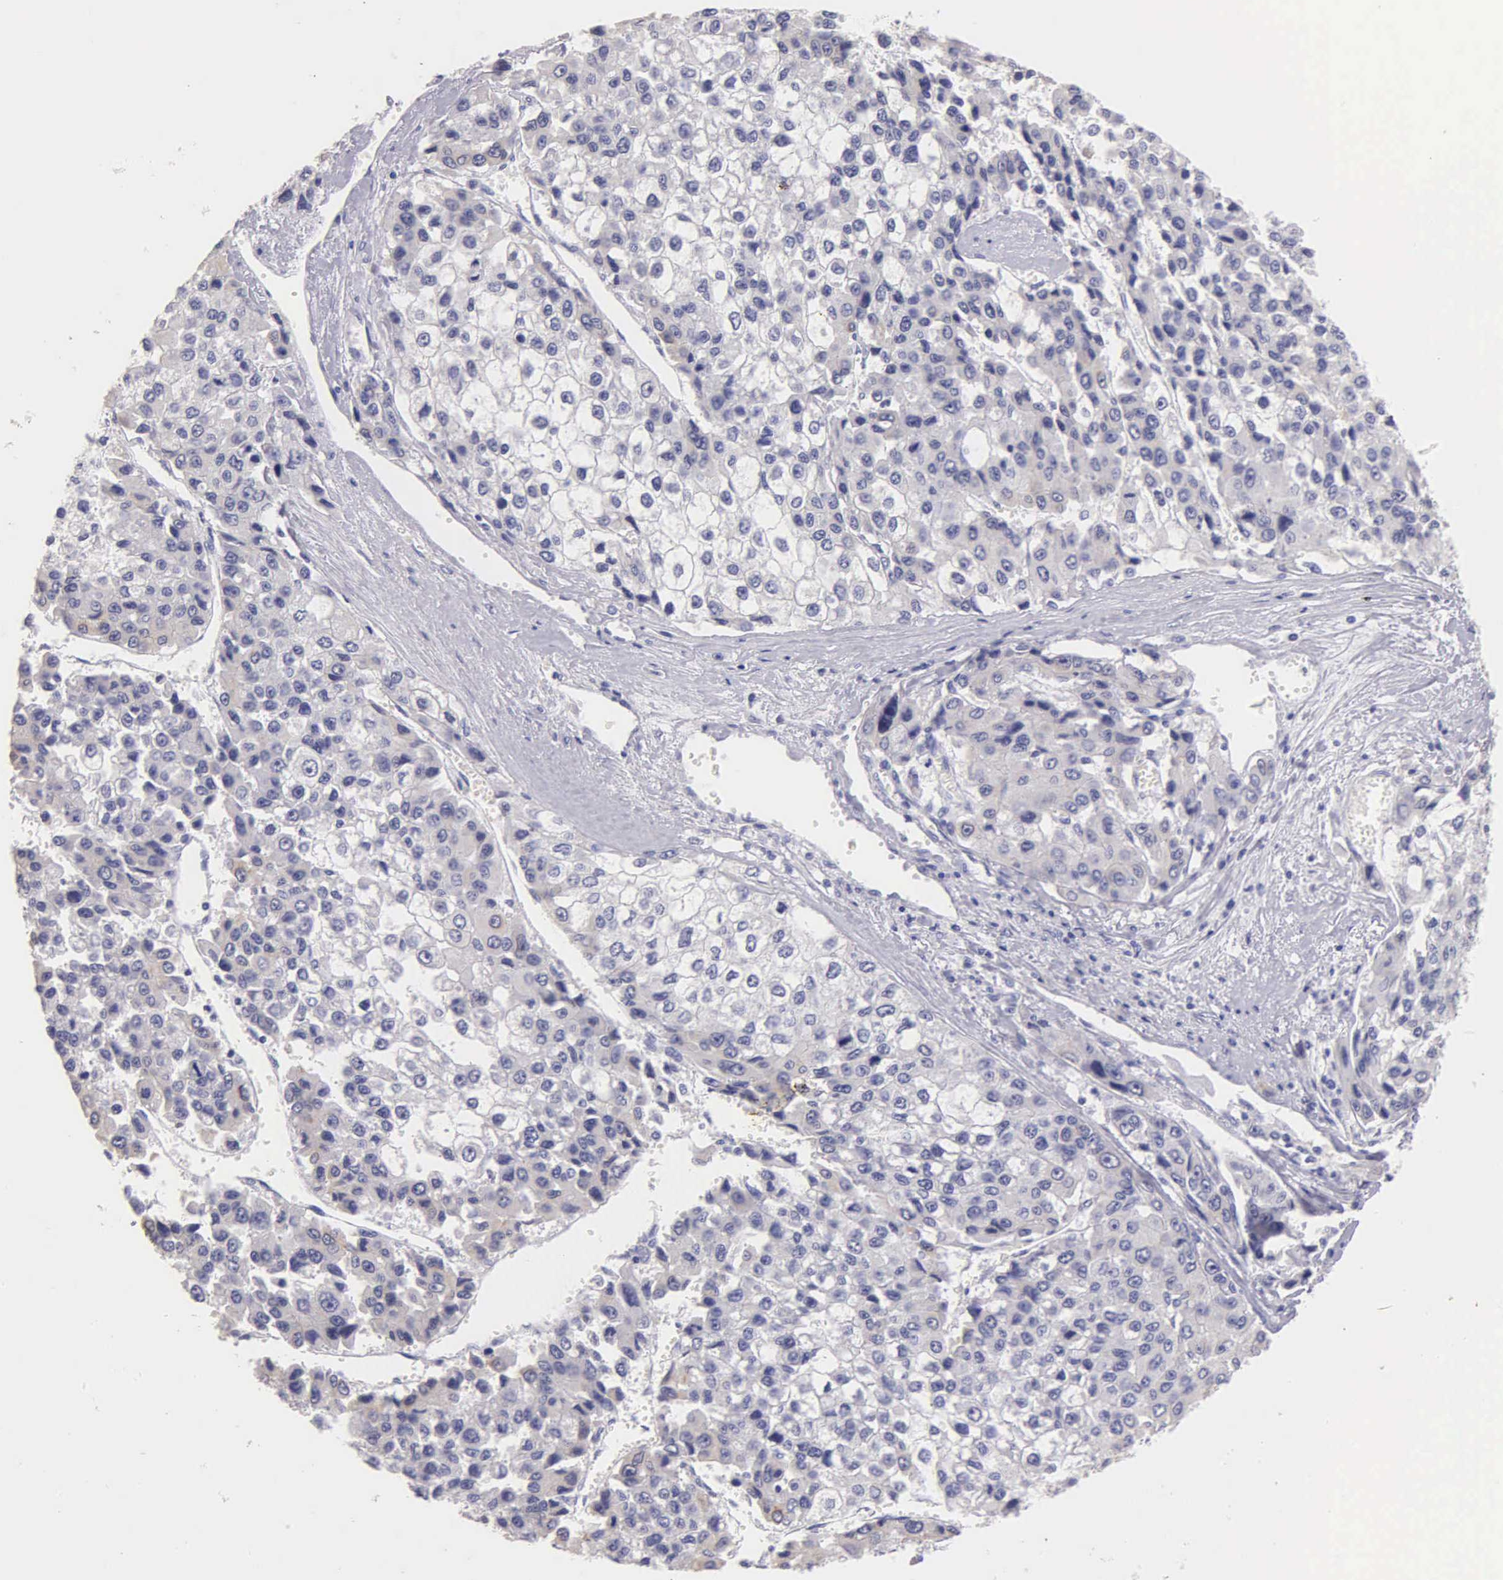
{"staining": {"intensity": "negative", "quantity": "none", "location": "none"}, "tissue": "liver cancer", "cell_type": "Tumor cells", "image_type": "cancer", "snomed": [{"axis": "morphology", "description": "Carcinoma, Hepatocellular, NOS"}, {"axis": "topography", "description": "Liver"}], "caption": "This is a photomicrograph of immunohistochemistry staining of liver hepatocellular carcinoma, which shows no staining in tumor cells.", "gene": "KRT17", "patient": {"sex": "female", "age": 66}}